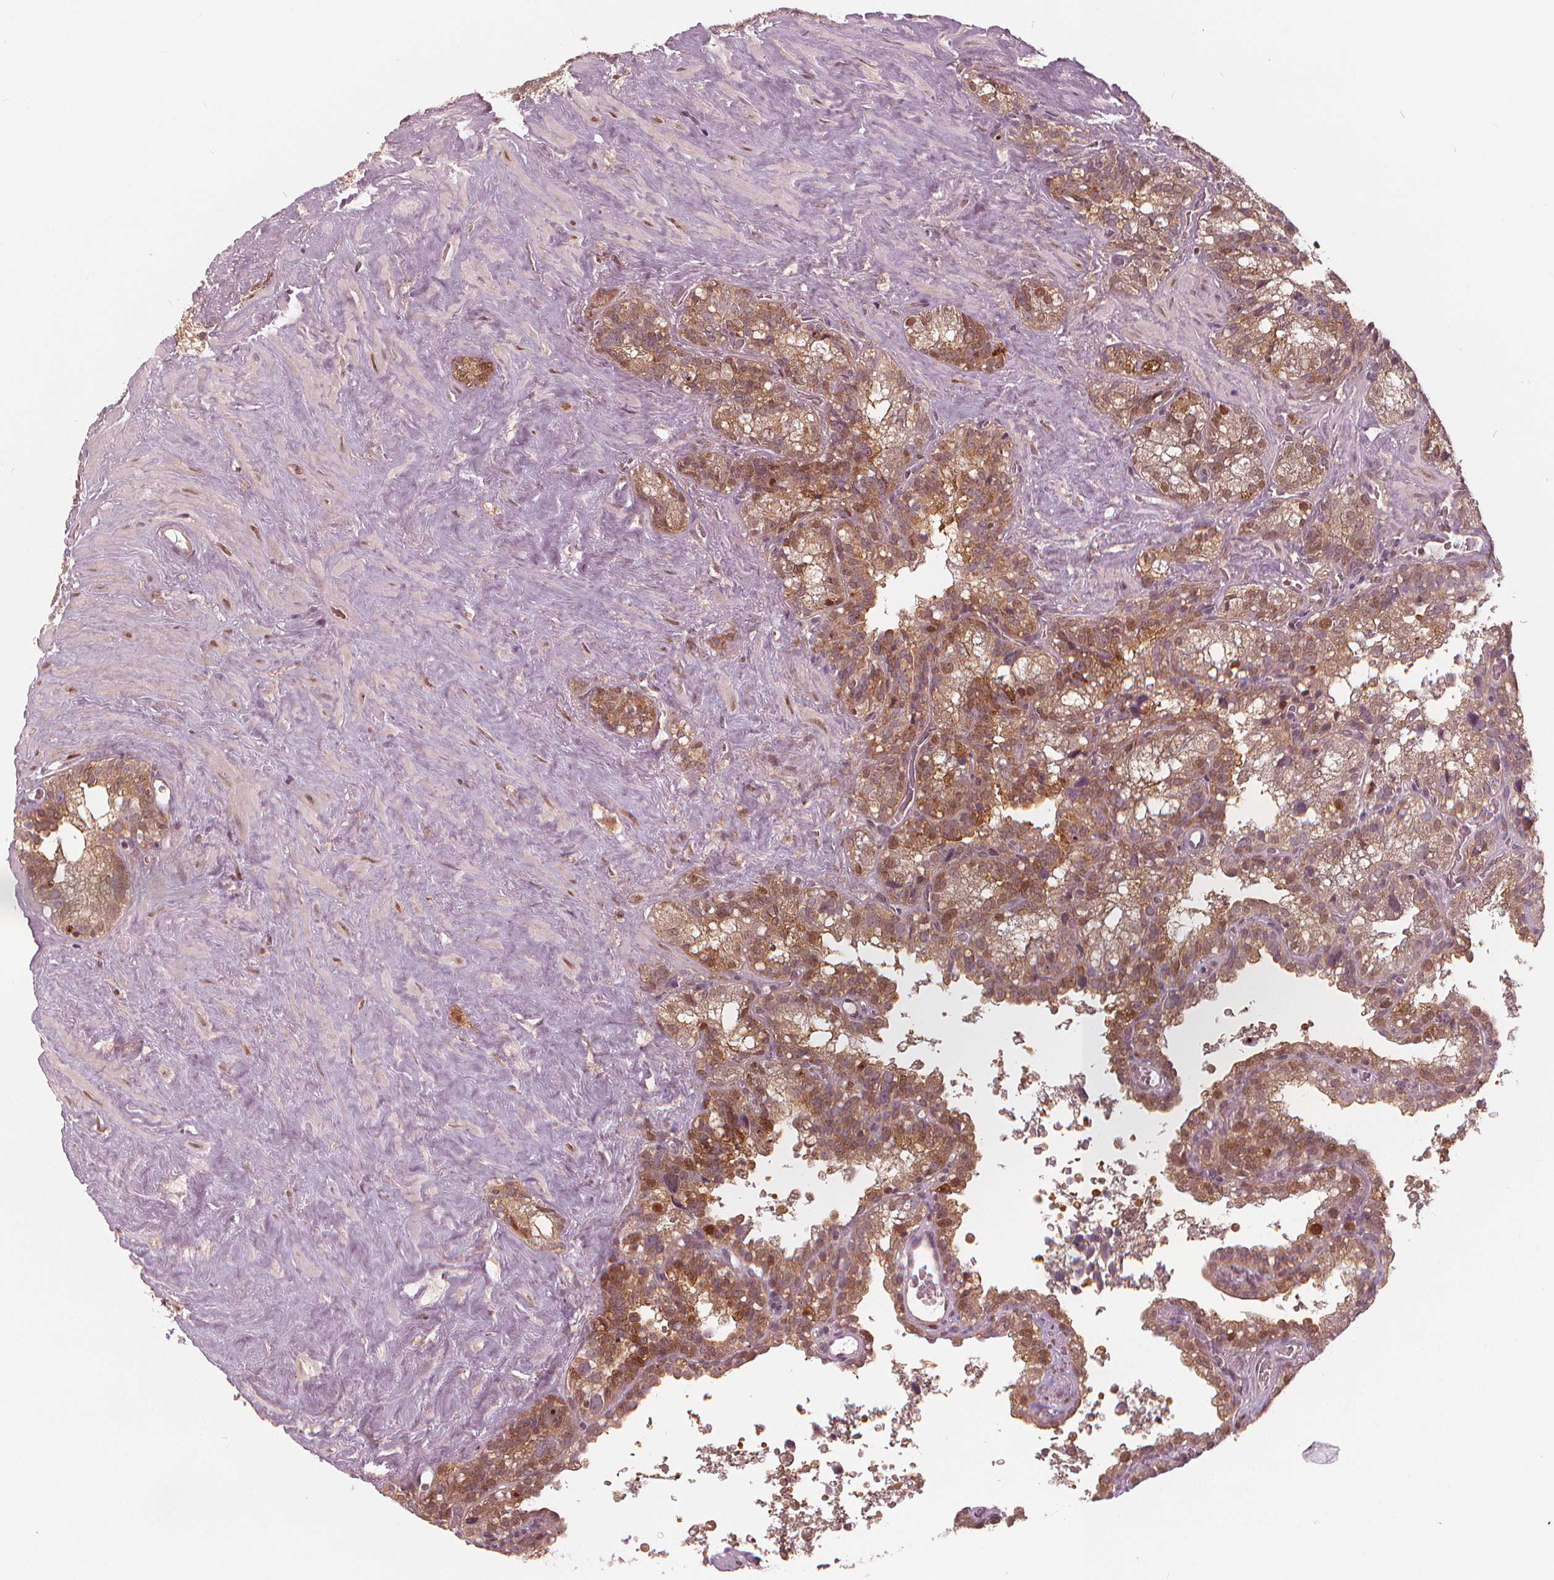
{"staining": {"intensity": "moderate", "quantity": ">75%", "location": "cytoplasmic/membranous,nuclear"}, "tissue": "seminal vesicle", "cell_type": "Glandular cells", "image_type": "normal", "snomed": [{"axis": "morphology", "description": "Normal tissue, NOS"}, {"axis": "topography", "description": "Prostate"}, {"axis": "topography", "description": "Seminal veicle"}], "caption": "This is a histology image of IHC staining of unremarkable seminal vesicle, which shows moderate staining in the cytoplasmic/membranous,nuclear of glandular cells.", "gene": "SQSTM1", "patient": {"sex": "male", "age": 71}}